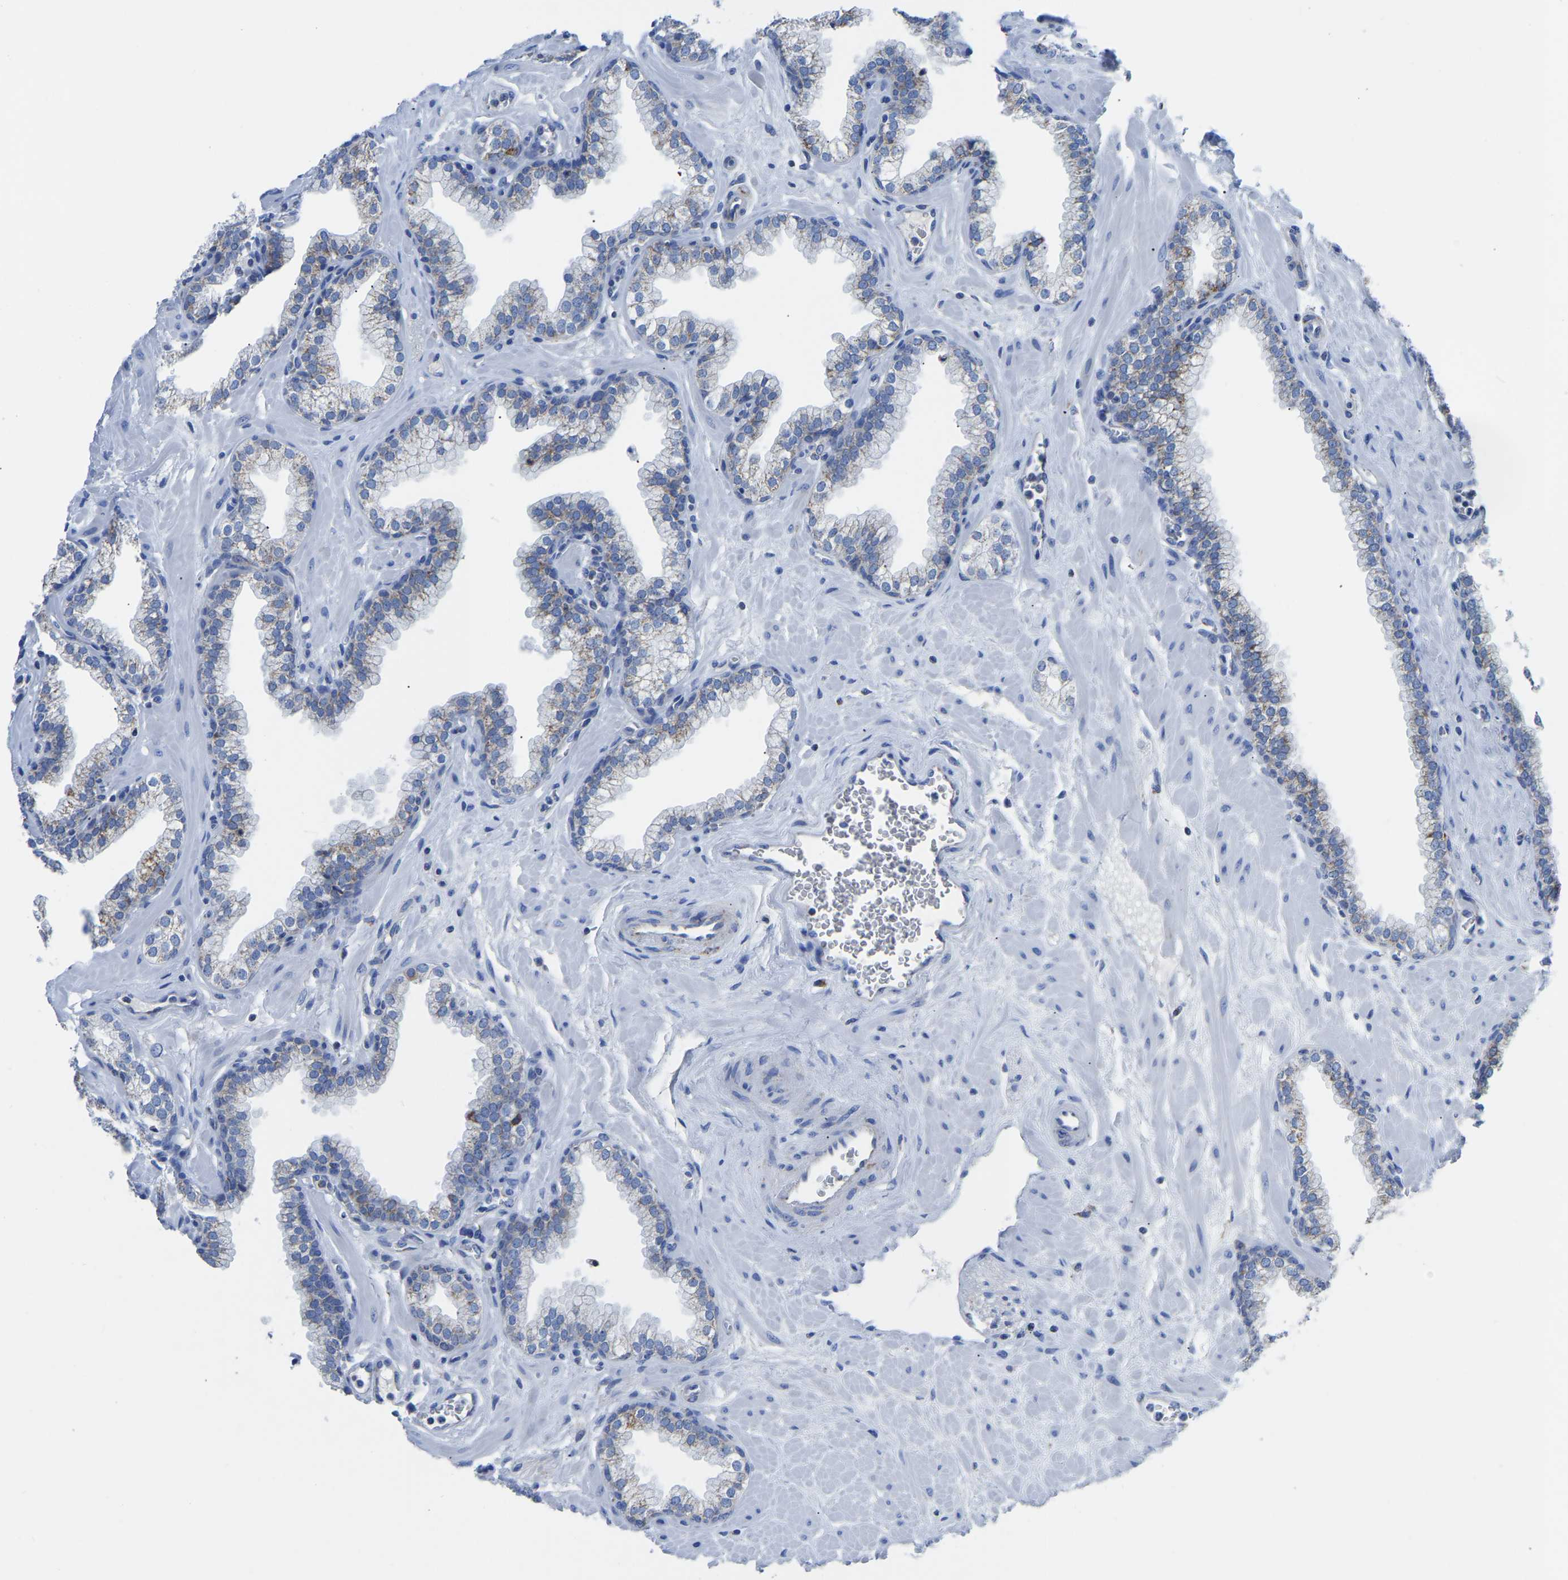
{"staining": {"intensity": "moderate", "quantity": "<25%", "location": "cytoplasmic/membranous"}, "tissue": "prostate", "cell_type": "Glandular cells", "image_type": "normal", "snomed": [{"axis": "morphology", "description": "Normal tissue, NOS"}, {"axis": "morphology", "description": "Urothelial carcinoma, Low grade"}, {"axis": "topography", "description": "Urinary bladder"}, {"axis": "topography", "description": "Prostate"}], "caption": "A high-resolution photomicrograph shows immunohistochemistry (IHC) staining of benign prostate, which shows moderate cytoplasmic/membranous positivity in approximately <25% of glandular cells.", "gene": "ETFA", "patient": {"sex": "male", "age": 60}}